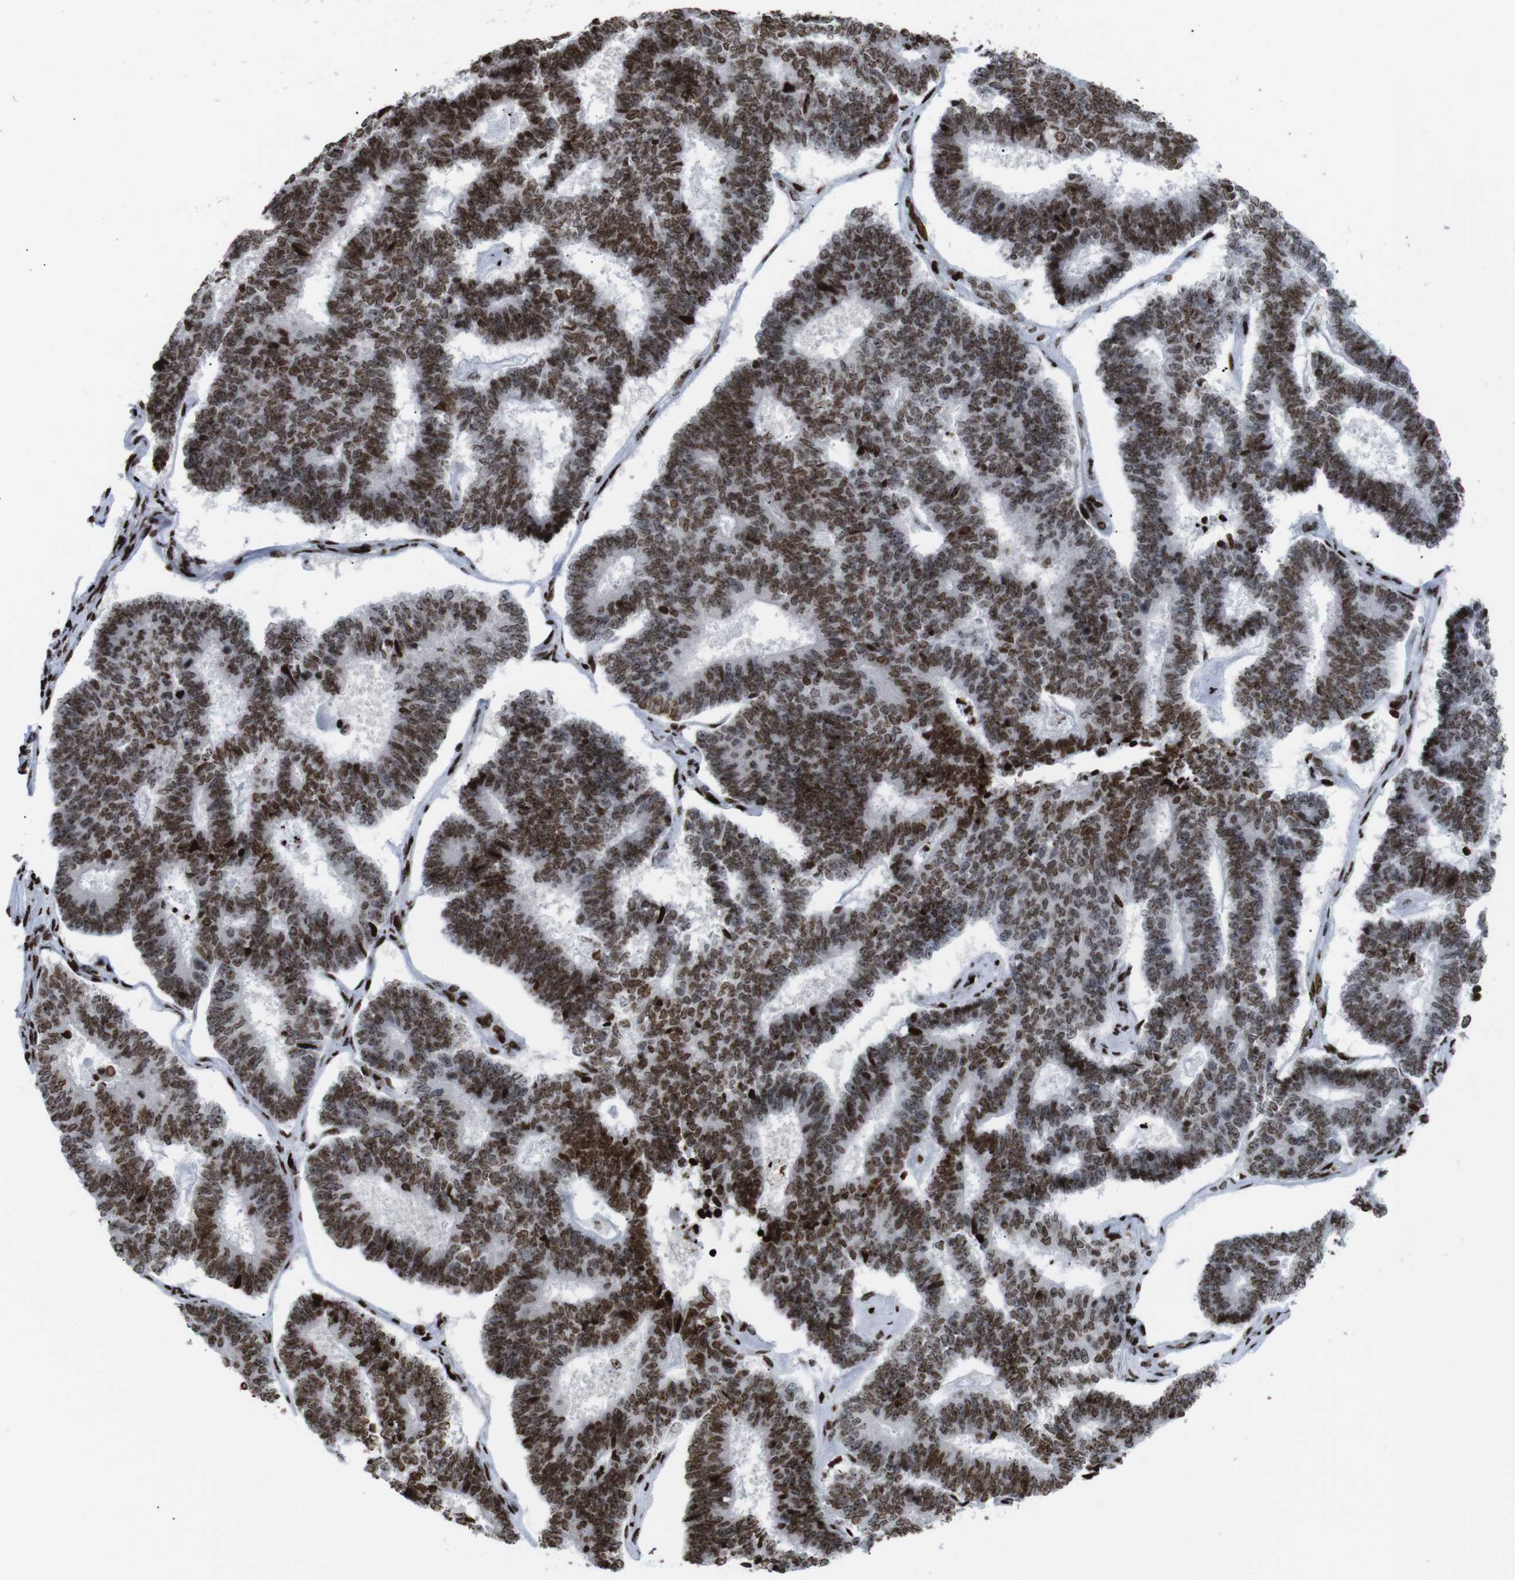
{"staining": {"intensity": "strong", "quantity": ">75%", "location": "nuclear"}, "tissue": "endometrial cancer", "cell_type": "Tumor cells", "image_type": "cancer", "snomed": [{"axis": "morphology", "description": "Adenocarcinoma, NOS"}, {"axis": "topography", "description": "Endometrium"}], "caption": "Immunohistochemistry (DAB (3,3'-diaminobenzidine)) staining of endometrial cancer displays strong nuclear protein expression in about >75% of tumor cells. Ihc stains the protein of interest in brown and the nuclei are stained blue.", "gene": "H1-4", "patient": {"sex": "female", "age": 70}}